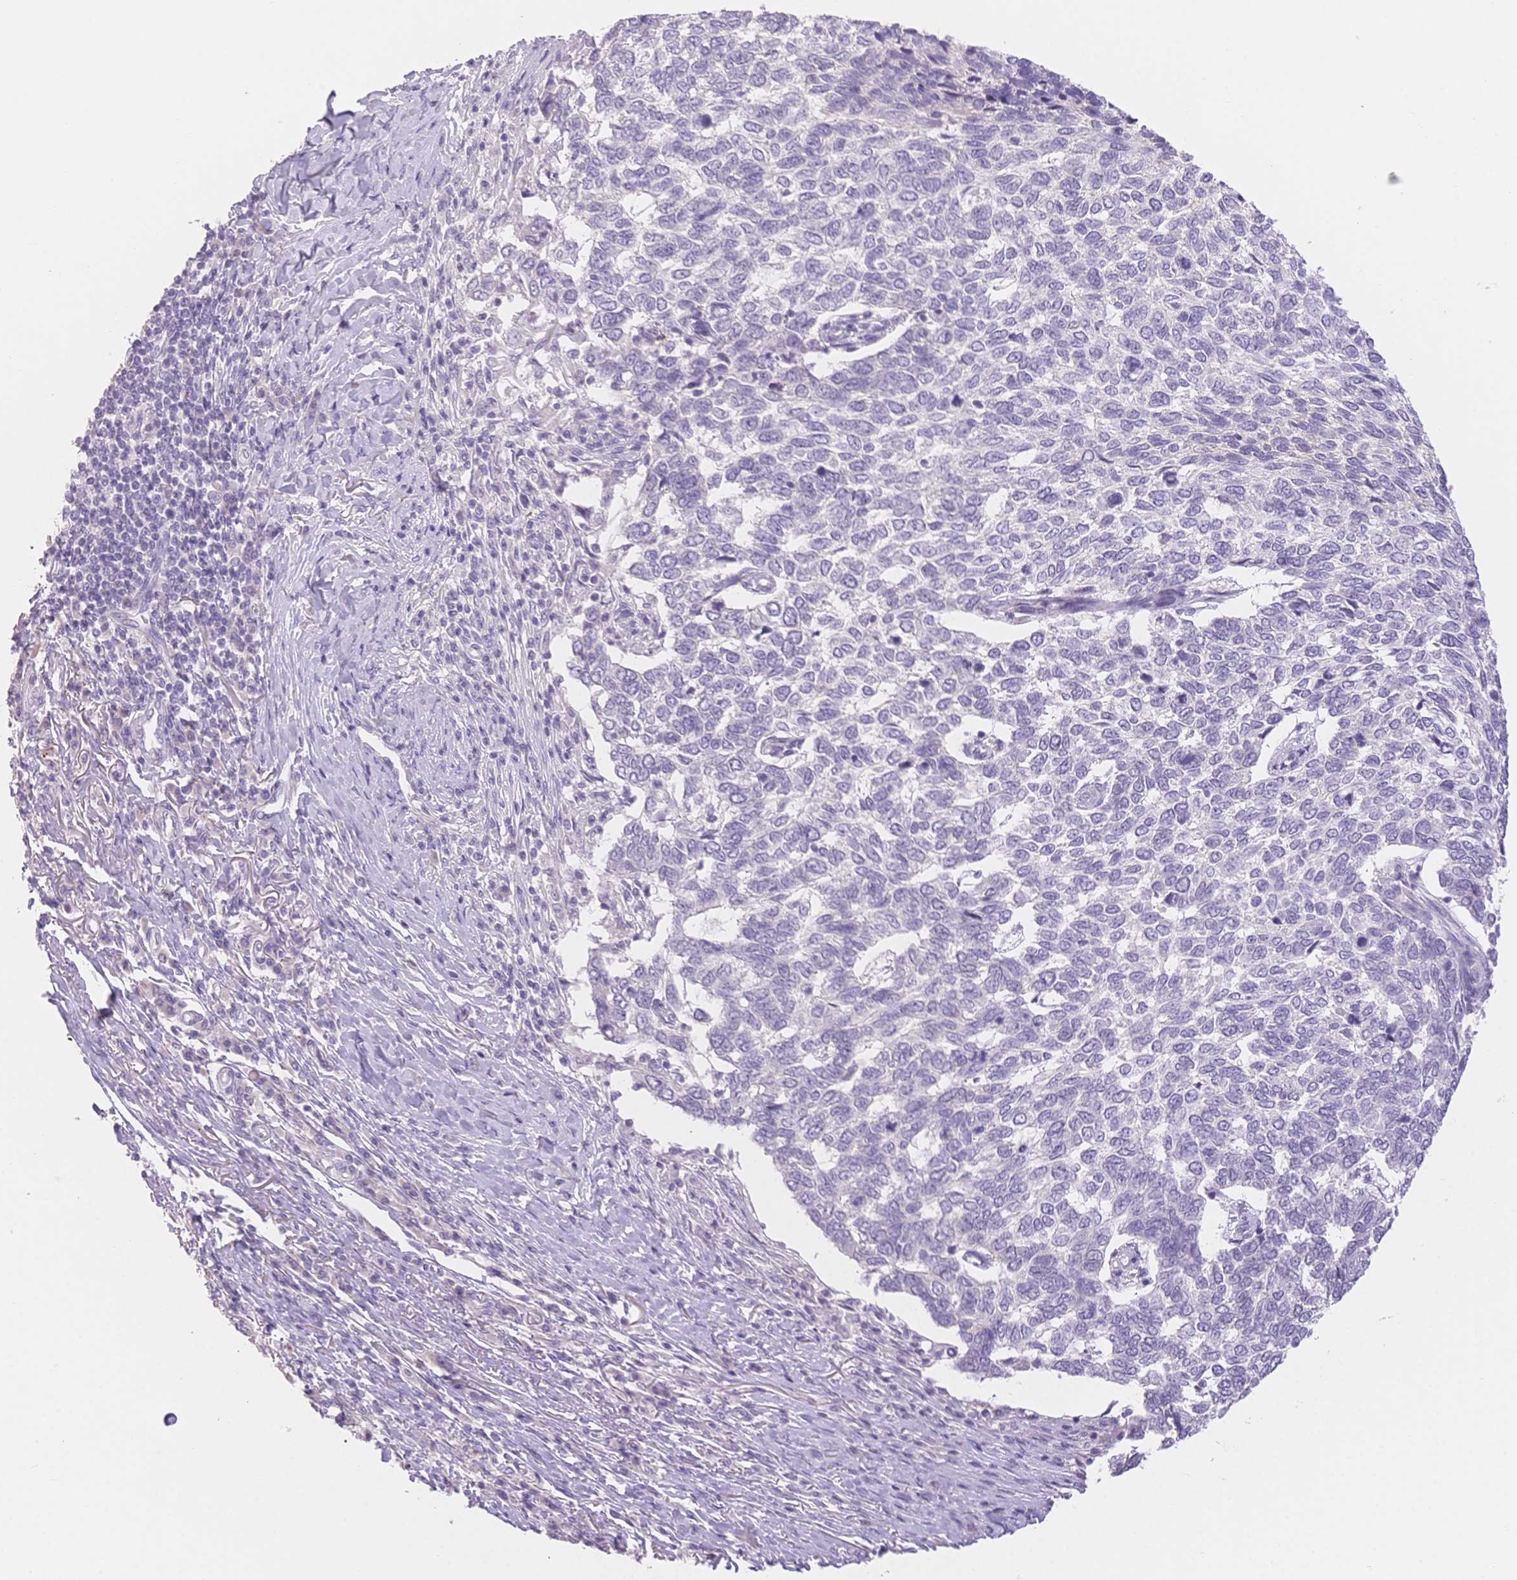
{"staining": {"intensity": "negative", "quantity": "none", "location": "none"}, "tissue": "skin cancer", "cell_type": "Tumor cells", "image_type": "cancer", "snomed": [{"axis": "morphology", "description": "Basal cell carcinoma"}, {"axis": "topography", "description": "Skin"}], "caption": "Human basal cell carcinoma (skin) stained for a protein using immunohistochemistry demonstrates no staining in tumor cells.", "gene": "SUV39H2", "patient": {"sex": "female", "age": 65}}